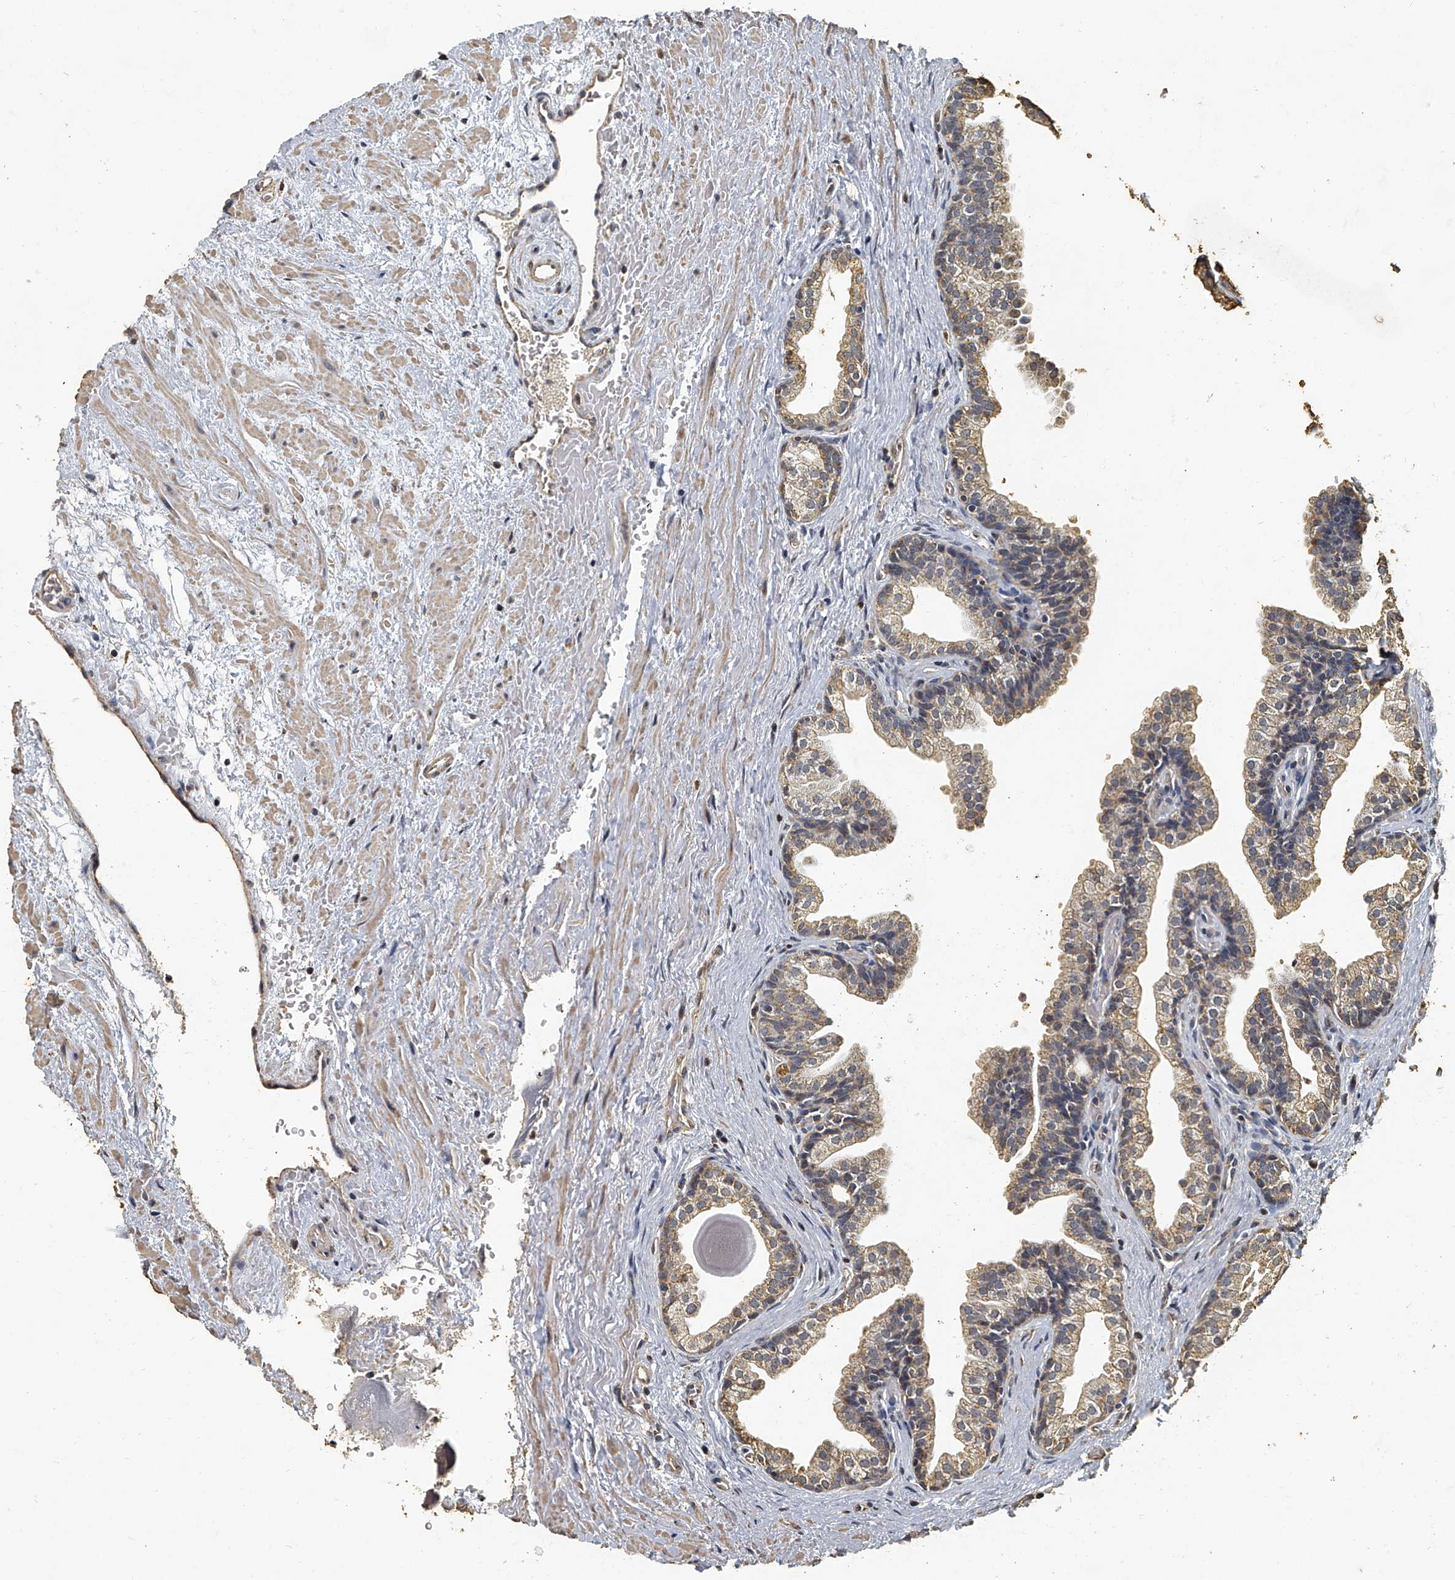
{"staining": {"intensity": "moderate", "quantity": "25%-75%", "location": "cytoplasmic/membranous"}, "tissue": "prostate", "cell_type": "Glandular cells", "image_type": "normal", "snomed": [{"axis": "morphology", "description": "Normal tissue, NOS"}, {"axis": "topography", "description": "Prostate"}], "caption": "Immunohistochemical staining of benign prostate displays 25%-75% levels of moderate cytoplasmic/membranous protein expression in approximately 25%-75% of glandular cells. (Brightfield microscopy of DAB IHC at high magnification).", "gene": "MRPL28", "patient": {"sex": "male", "age": 48}}